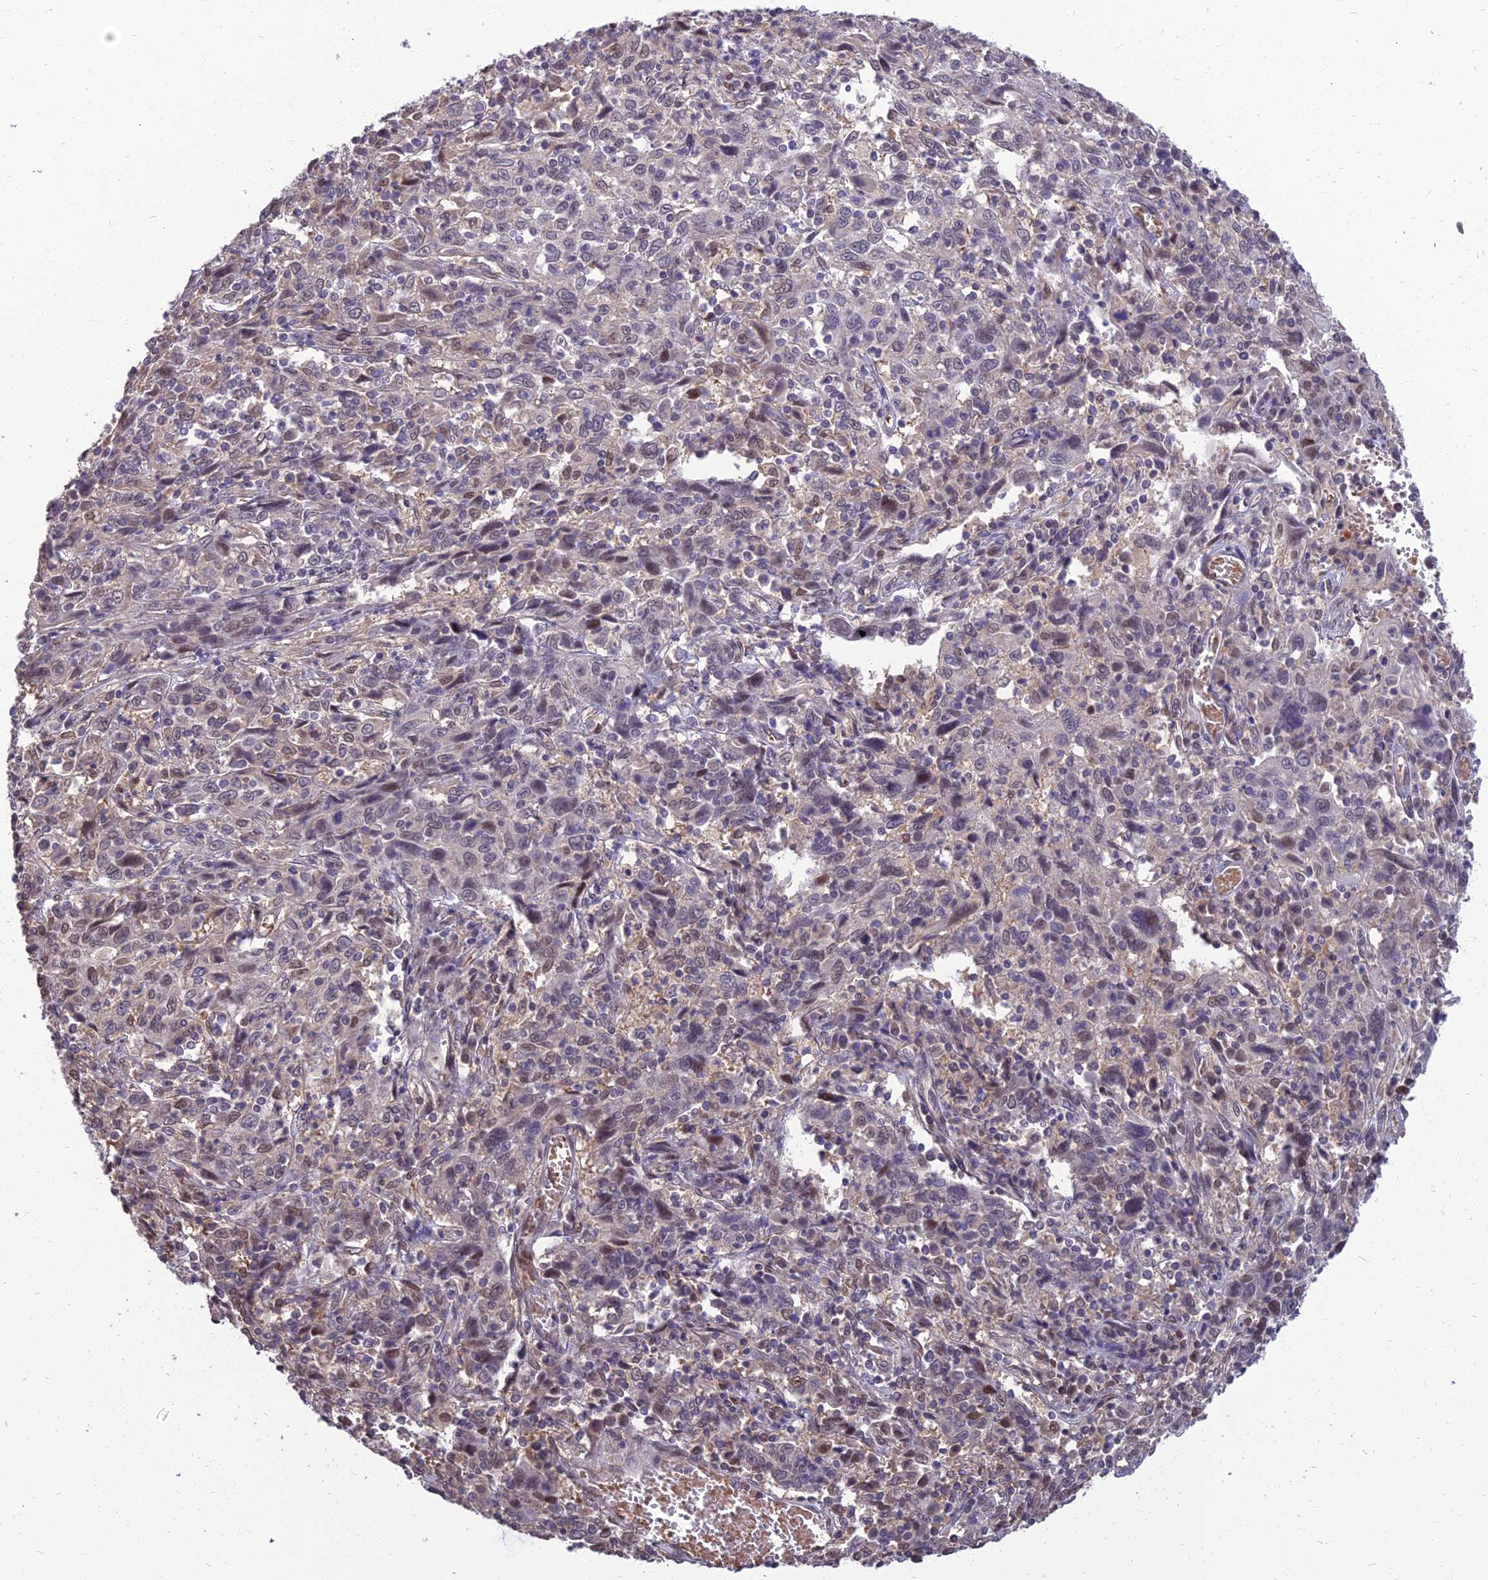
{"staining": {"intensity": "moderate", "quantity": "<25%", "location": "nuclear"}, "tissue": "cervical cancer", "cell_type": "Tumor cells", "image_type": "cancer", "snomed": [{"axis": "morphology", "description": "Squamous cell carcinoma, NOS"}, {"axis": "topography", "description": "Cervix"}], "caption": "A brown stain labels moderate nuclear staining of a protein in squamous cell carcinoma (cervical) tumor cells. (Brightfield microscopy of DAB IHC at high magnification).", "gene": "NR4A3", "patient": {"sex": "female", "age": 46}}